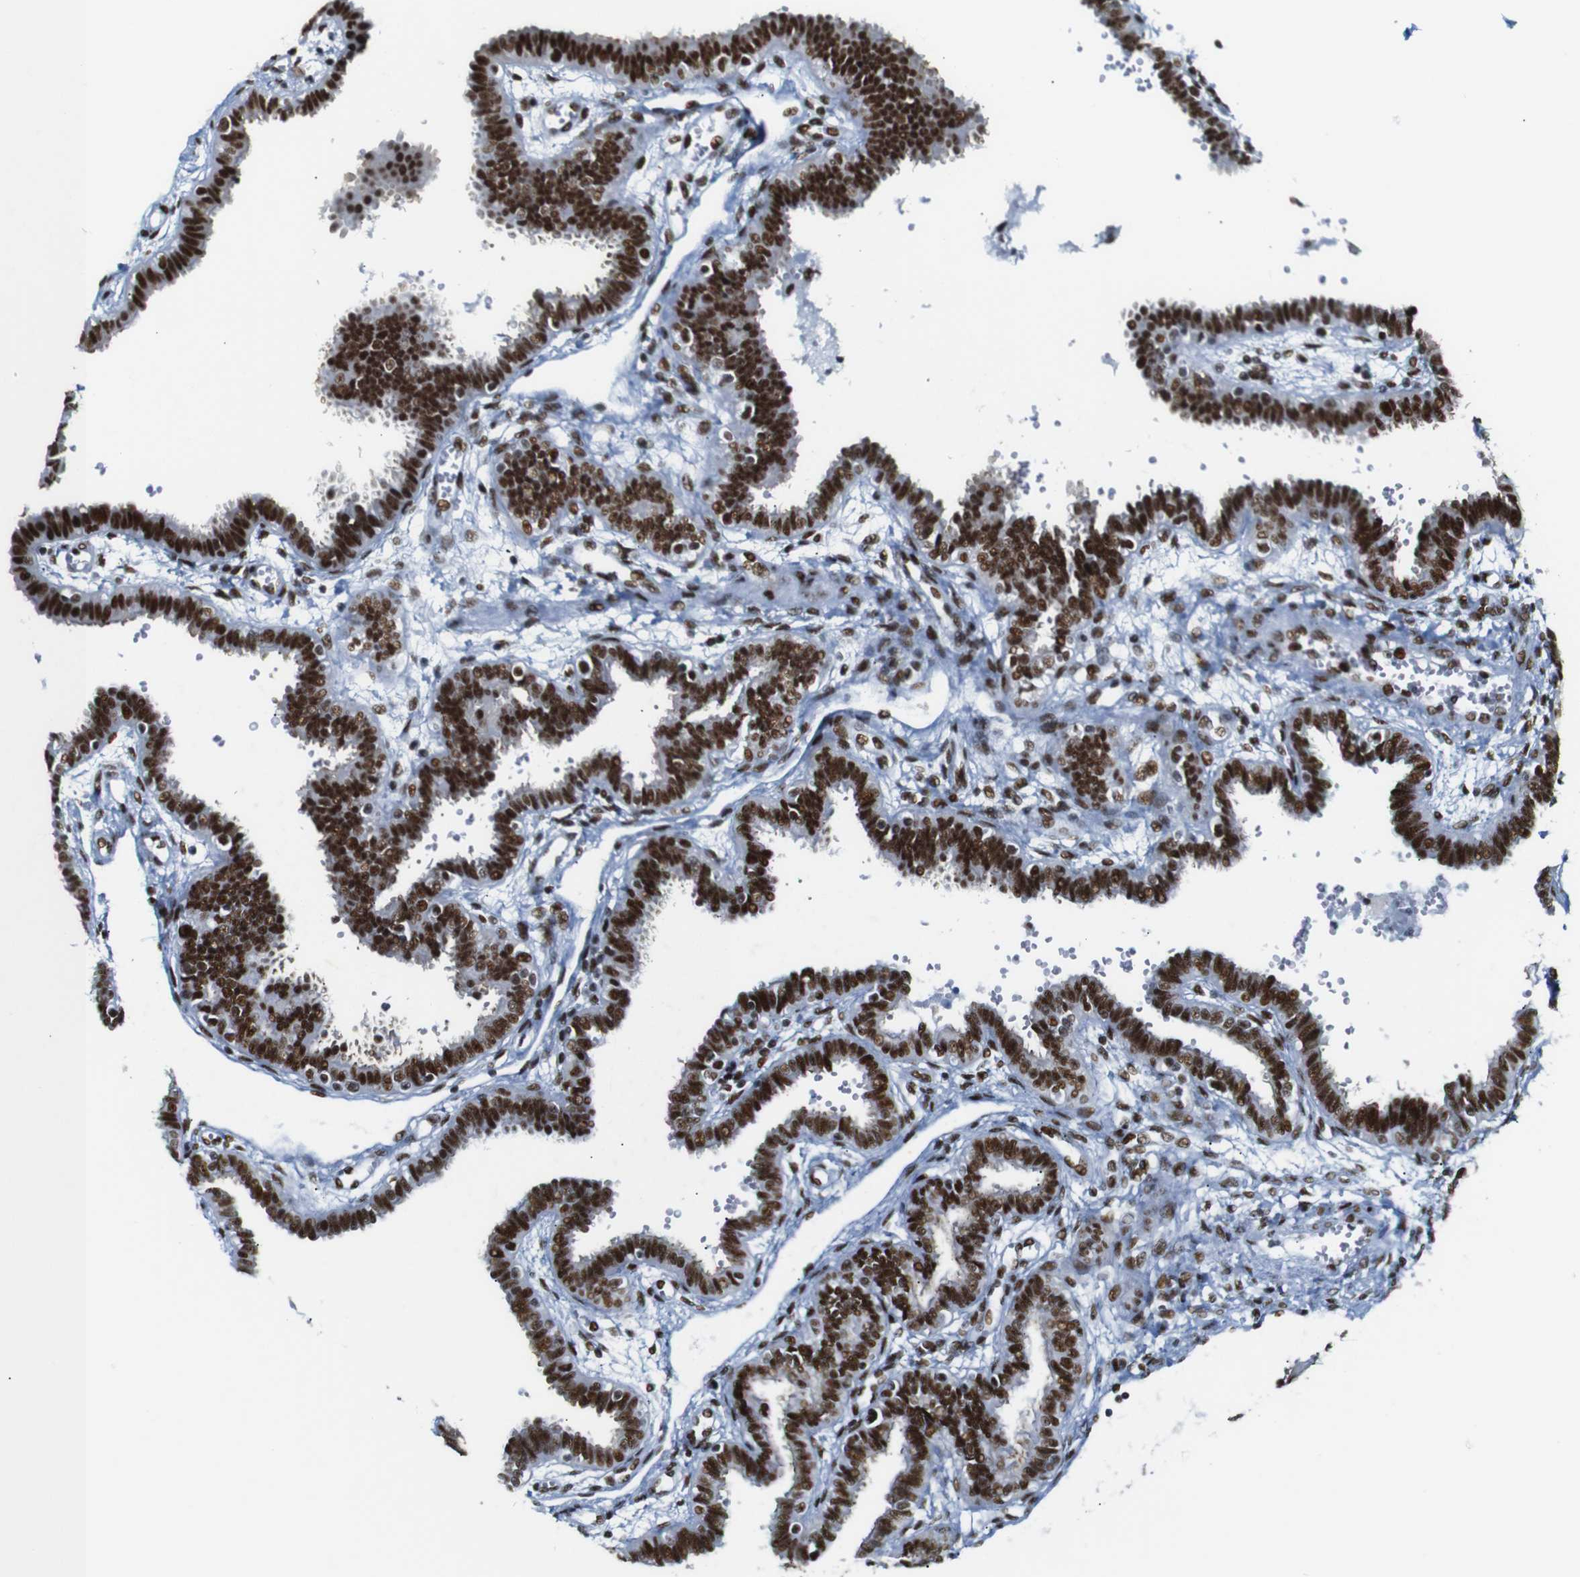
{"staining": {"intensity": "strong", "quantity": ">75%", "location": "nuclear"}, "tissue": "fallopian tube", "cell_type": "Glandular cells", "image_type": "normal", "snomed": [{"axis": "morphology", "description": "Normal tissue, NOS"}, {"axis": "topography", "description": "Fallopian tube"}], "caption": "DAB immunohistochemical staining of normal fallopian tube reveals strong nuclear protein staining in about >75% of glandular cells. (DAB = brown stain, brightfield microscopy at high magnification).", "gene": "TRA2B", "patient": {"sex": "female", "age": 32}}